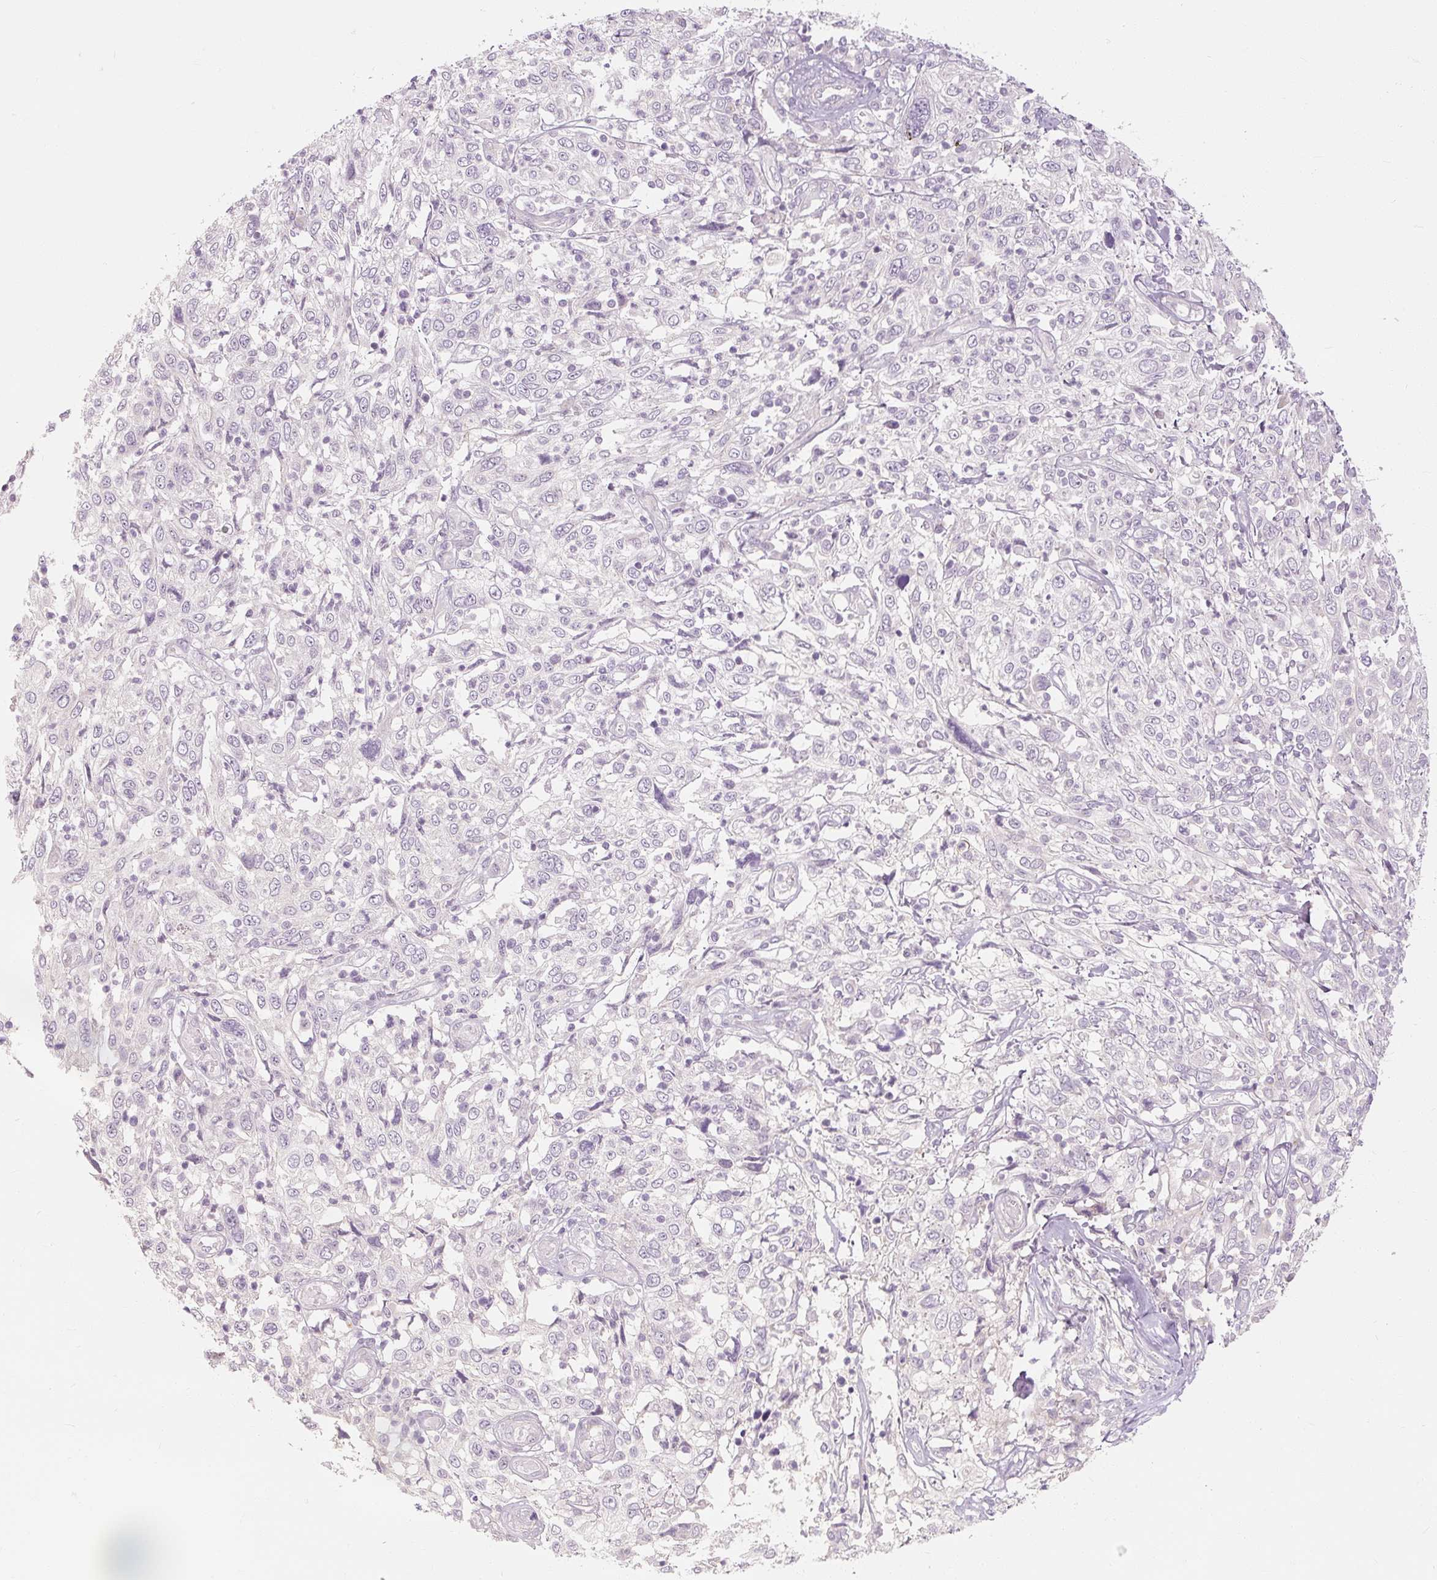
{"staining": {"intensity": "negative", "quantity": "none", "location": "none"}, "tissue": "cervical cancer", "cell_type": "Tumor cells", "image_type": "cancer", "snomed": [{"axis": "morphology", "description": "Squamous cell carcinoma, NOS"}, {"axis": "topography", "description": "Cervix"}], "caption": "A micrograph of human cervical cancer (squamous cell carcinoma) is negative for staining in tumor cells.", "gene": "CAPN3", "patient": {"sex": "female", "age": 46}}